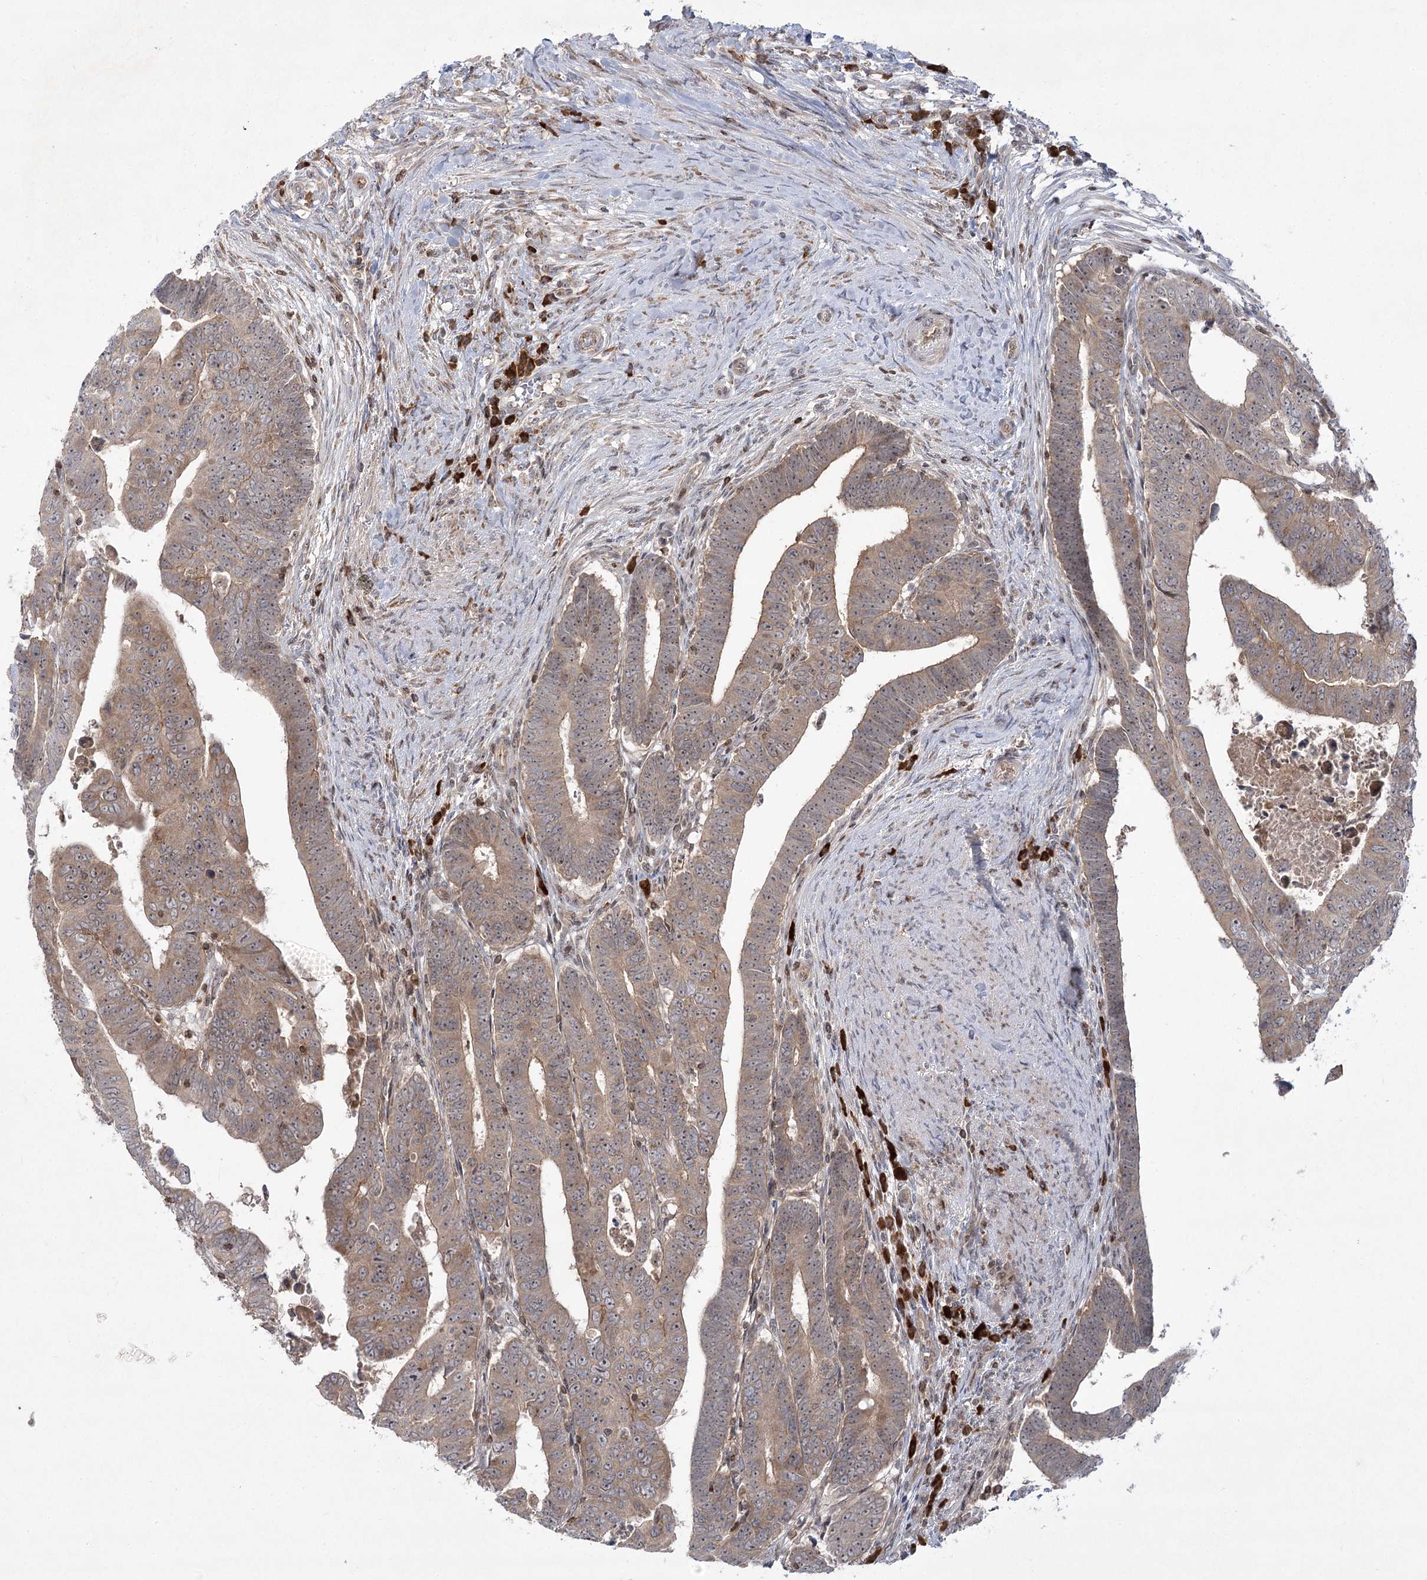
{"staining": {"intensity": "moderate", "quantity": ">75%", "location": "cytoplasmic/membranous"}, "tissue": "colorectal cancer", "cell_type": "Tumor cells", "image_type": "cancer", "snomed": [{"axis": "morphology", "description": "Normal tissue, NOS"}, {"axis": "morphology", "description": "Adenocarcinoma, NOS"}, {"axis": "topography", "description": "Rectum"}], "caption": "Immunohistochemical staining of human colorectal cancer exhibits moderate cytoplasmic/membranous protein staining in approximately >75% of tumor cells. The staining was performed using DAB (3,3'-diaminobenzidine), with brown indicating positive protein expression. Nuclei are stained blue with hematoxylin.", "gene": "SYTL1", "patient": {"sex": "female", "age": 65}}